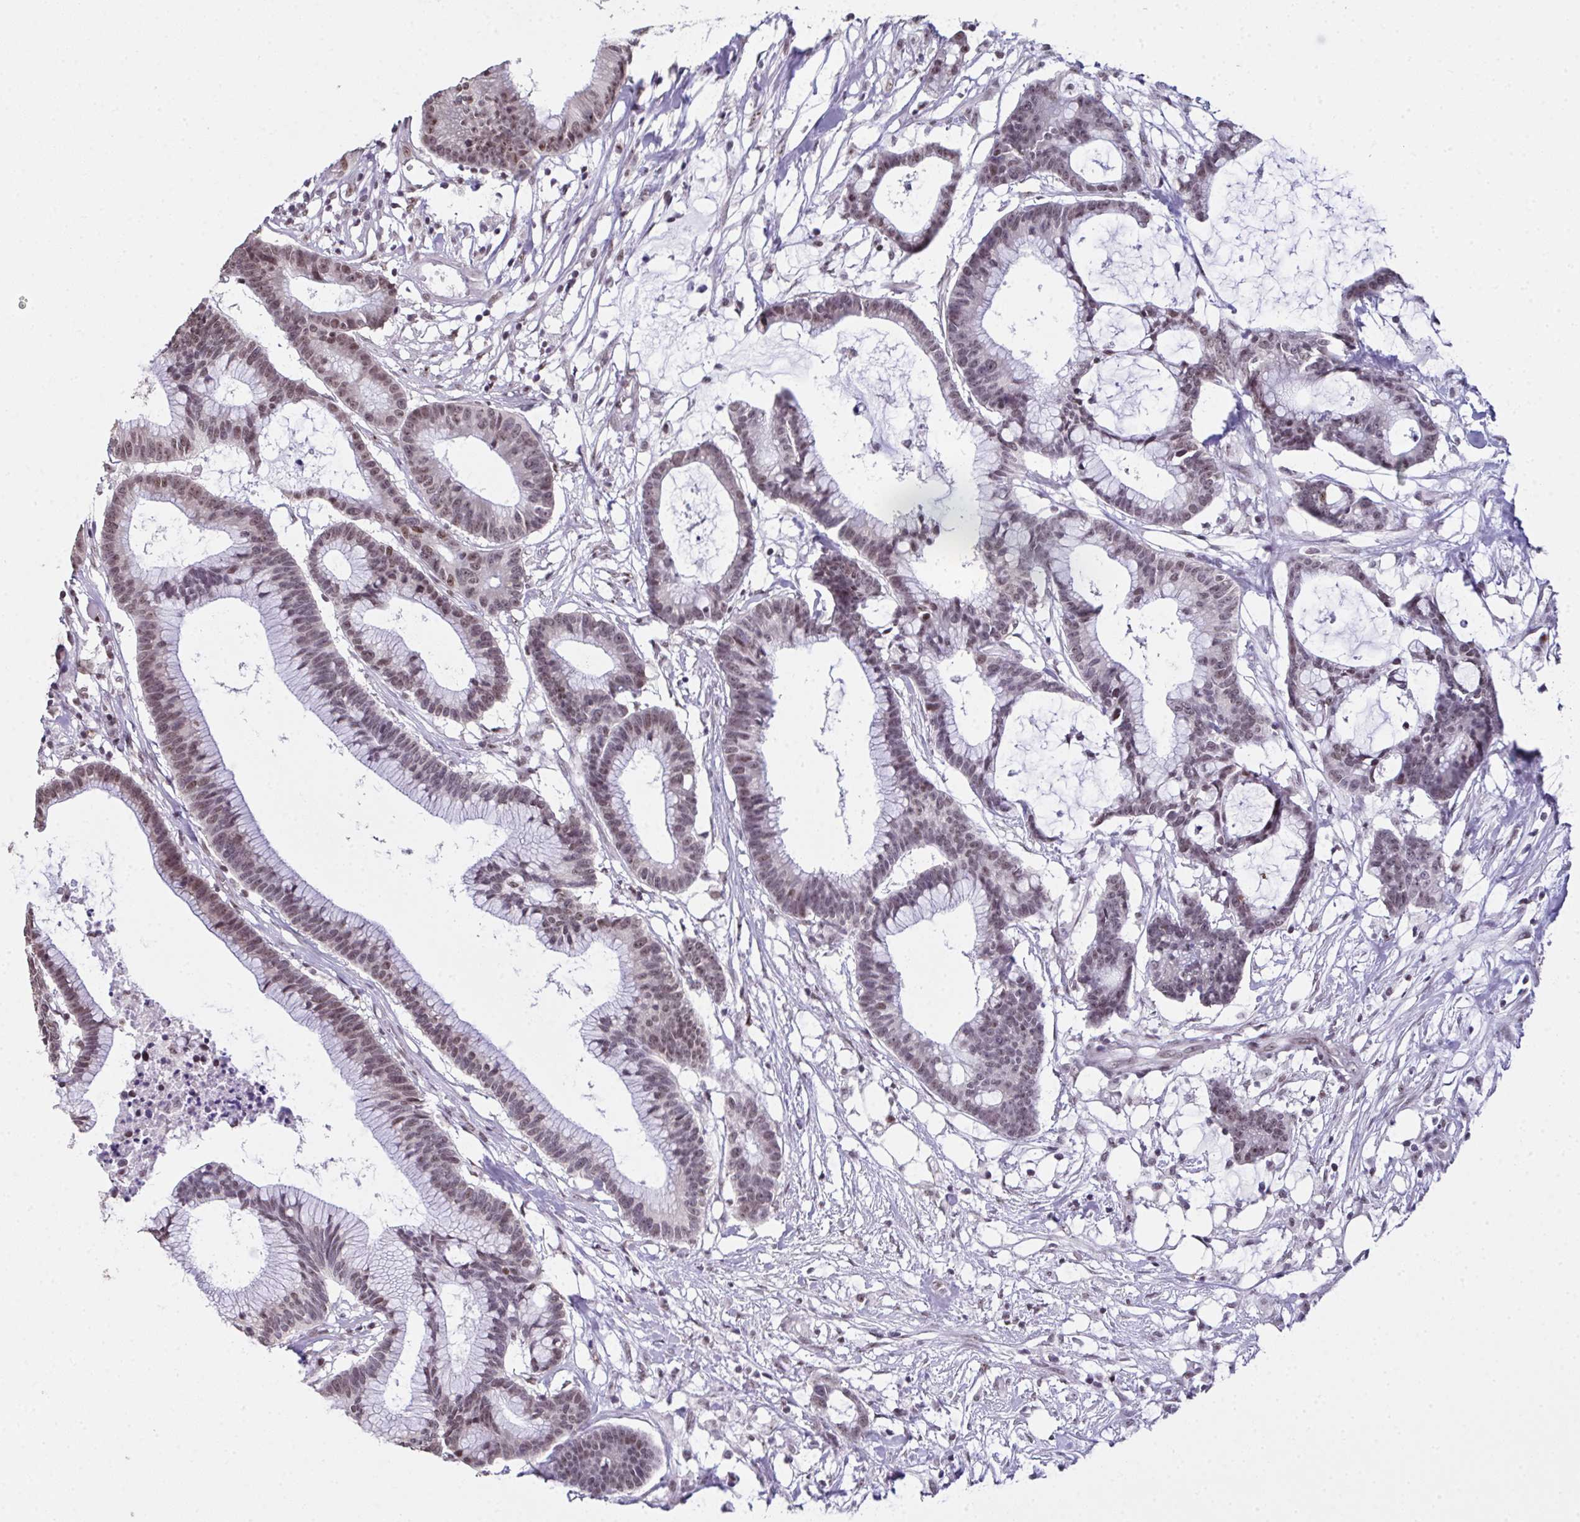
{"staining": {"intensity": "moderate", "quantity": ">75%", "location": "nuclear"}, "tissue": "colorectal cancer", "cell_type": "Tumor cells", "image_type": "cancer", "snomed": [{"axis": "morphology", "description": "Adenocarcinoma, NOS"}, {"axis": "topography", "description": "Colon"}], "caption": "Immunohistochemistry (DAB) staining of human adenocarcinoma (colorectal) exhibits moderate nuclear protein staining in about >75% of tumor cells. (DAB = brown stain, brightfield microscopy at high magnification).", "gene": "ZNF800", "patient": {"sex": "female", "age": 78}}